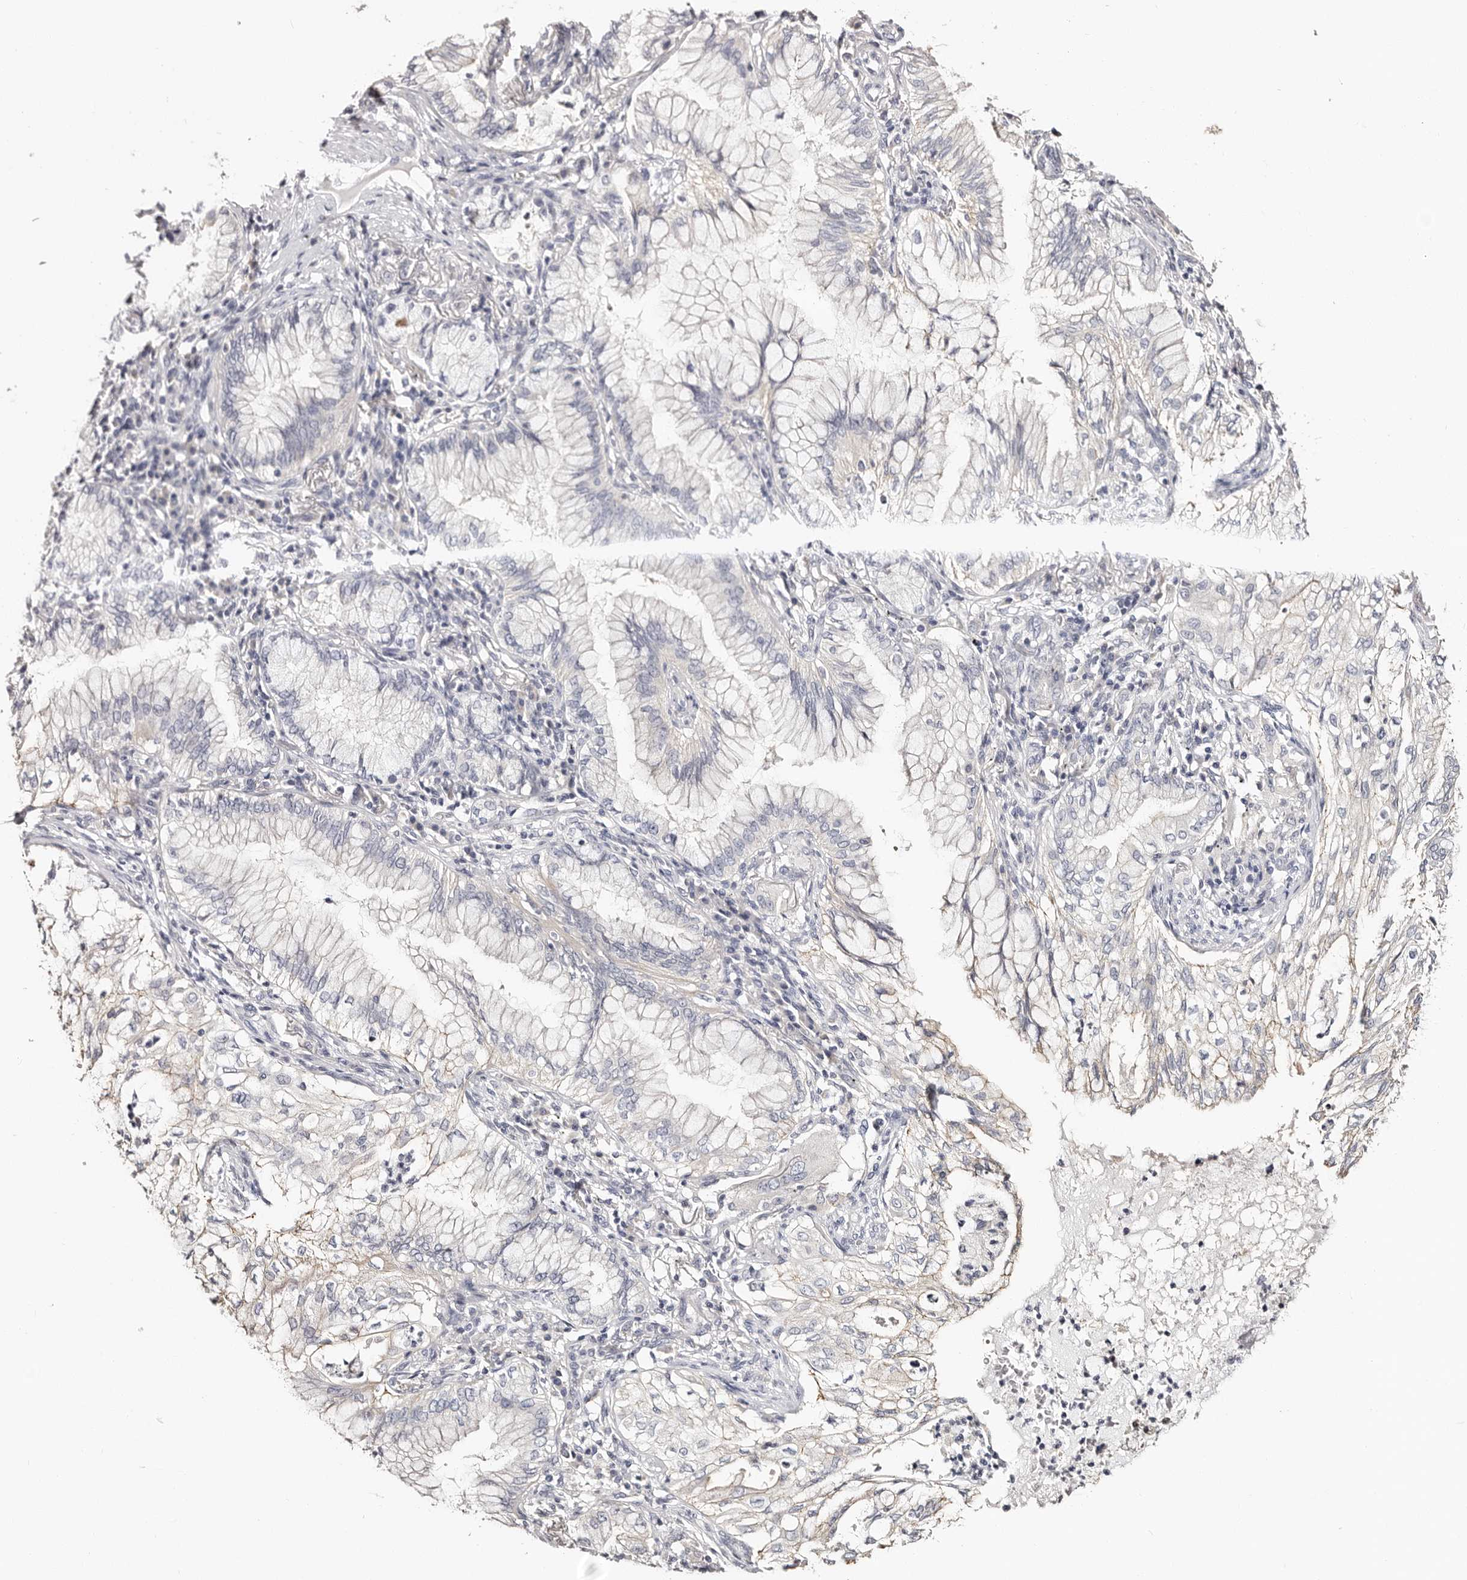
{"staining": {"intensity": "negative", "quantity": "none", "location": "none"}, "tissue": "lung cancer", "cell_type": "Tumor cells", "image_type": "cancer", "snomed": [{"axis": "morphology", "description": "Adenocarcinoma, NOS"}, {"axis": "topography", "description": "Lung"}], "caption": "The image displays no significant staining in tumor cells of lung cancer (adenocarcinoma).", "gene": "ROM1", "patient": {"sex": "female", "age": 70}}